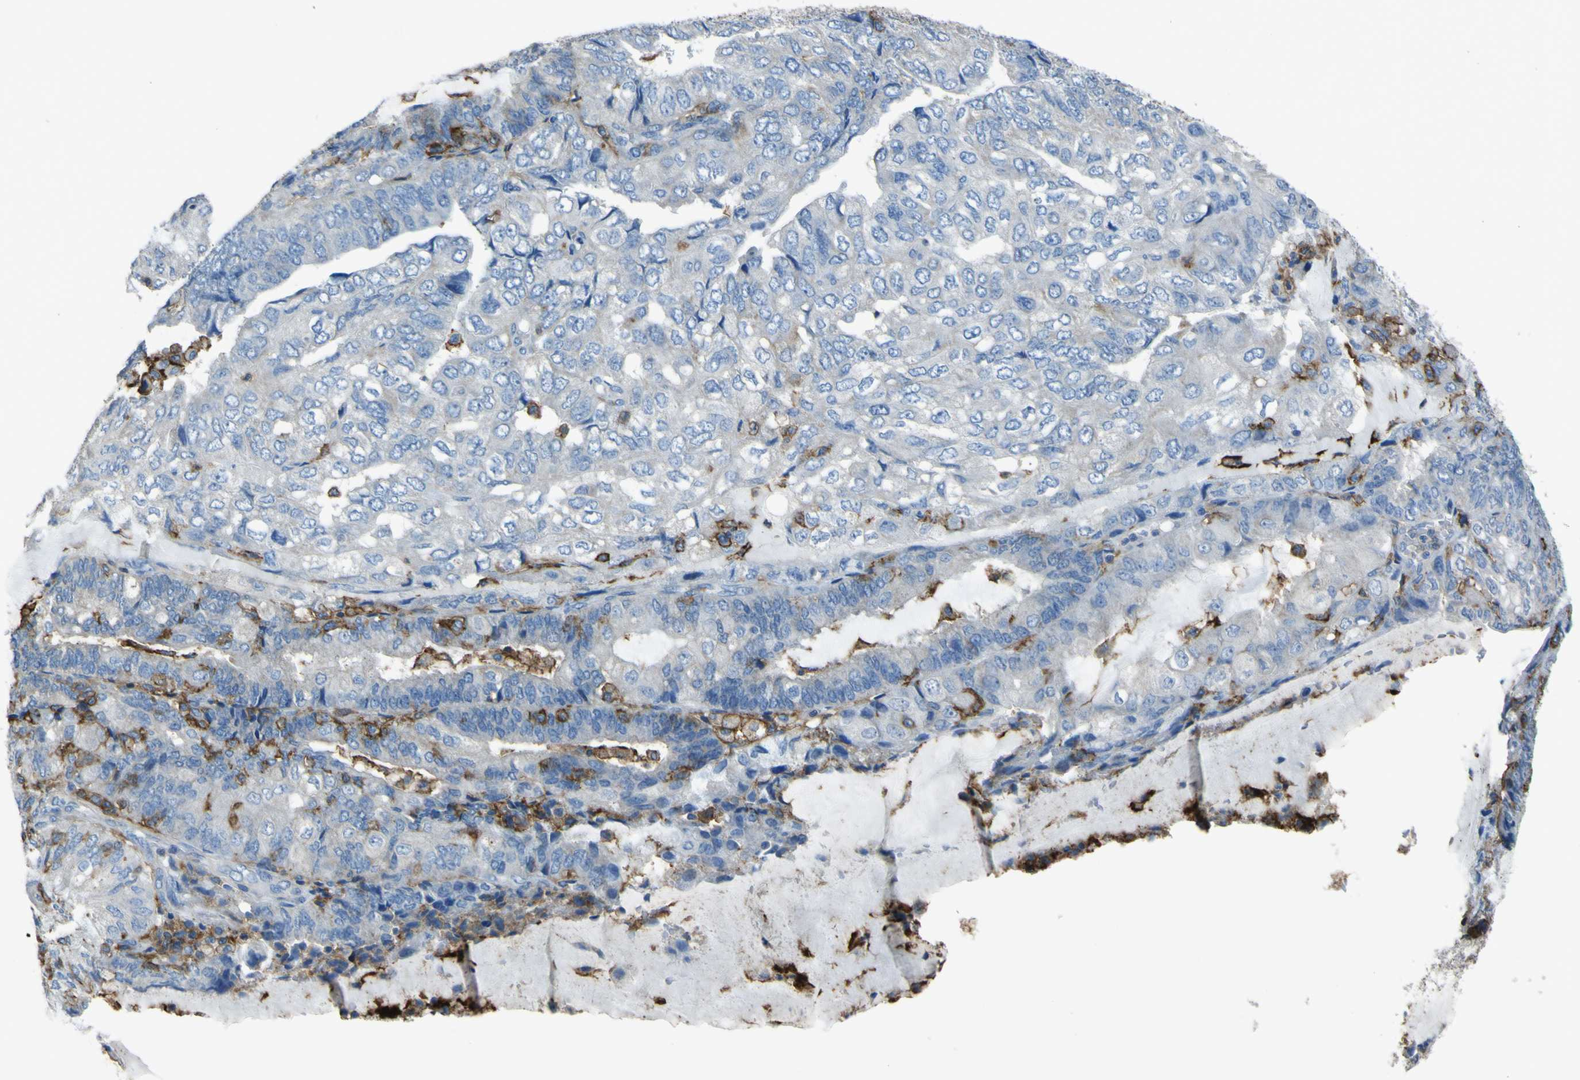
{"staining": {"intensity": "negative", "quantity": "none", "location": "none"}, "tissue": "endometrial cancer", "cell_type": "Tumor cells", "image_type": "cancer", "snomed": [{"axis": "morphology", "description": "Adenocarcinoma, NOS"}, {"axis": "topography", "description": "Endometrium"}], "caption": "Tumor cells are negative for brown protein staining in endometrial cancer.", "gene": "LAIR1", "patient": {"sex": "female", "age": 81}}